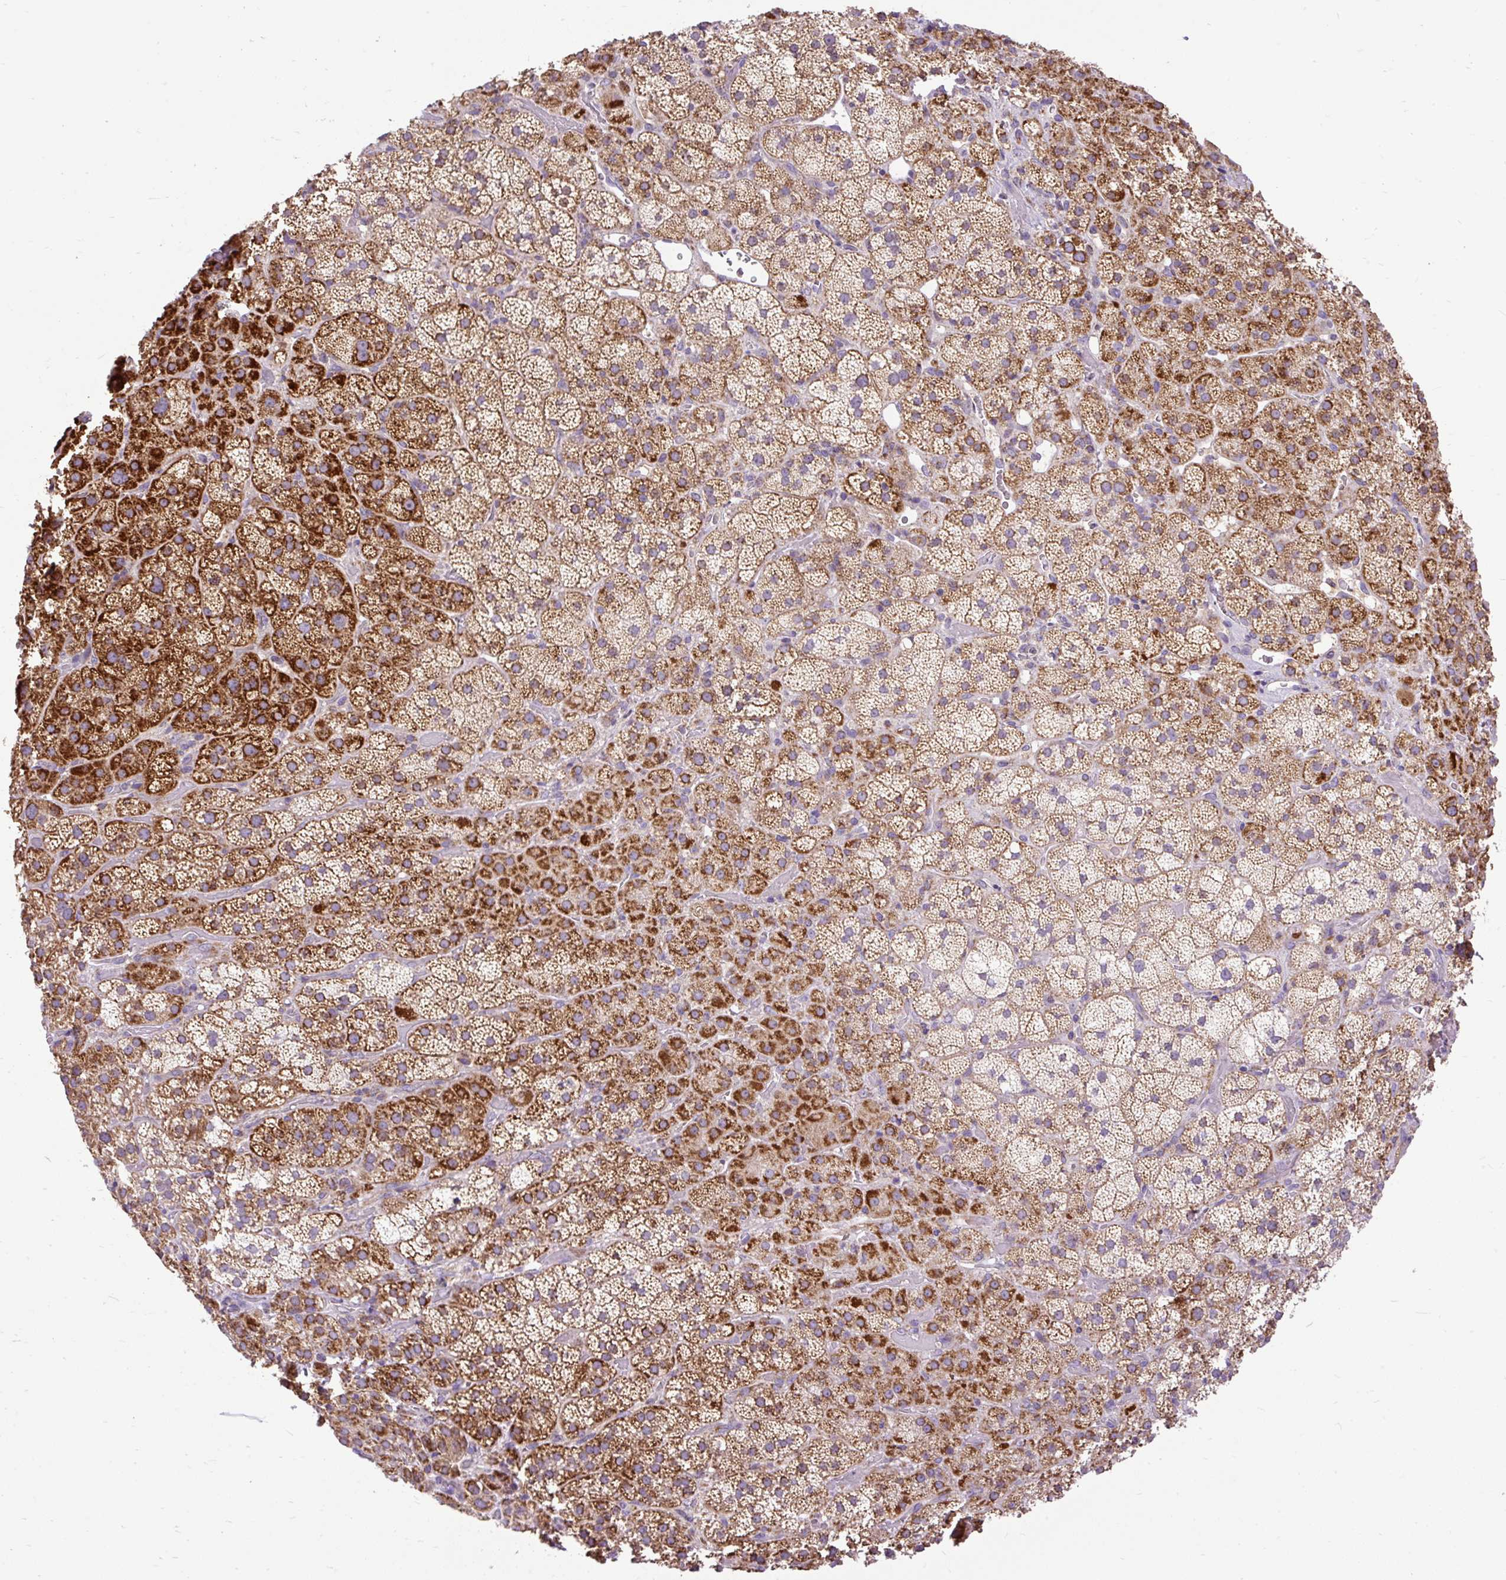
{"staining": {"intensity": "strong", "quantity": ">75%", "location": "cytoplasmic/membranous"}, "tissue": "adrenal gland", "cell_type": "Glandular cells", "image_type": "normal", "snomed": [{"axis": "morphology", "description": "Normal tissue, NOS"}, {"axis": "topography", "description": "Adrenal gland"}], "caption": "Immunohistochemistry (IHC) (DAB (3,3'-diaminobenzidine)) staining of benign human adrenal gland exhibits strong cytoplasmic/membranous protein positivity in approximately >75% of glandular cells.", "gene": "TOMM40", "patient": {"sex": "male", "age": 57}}